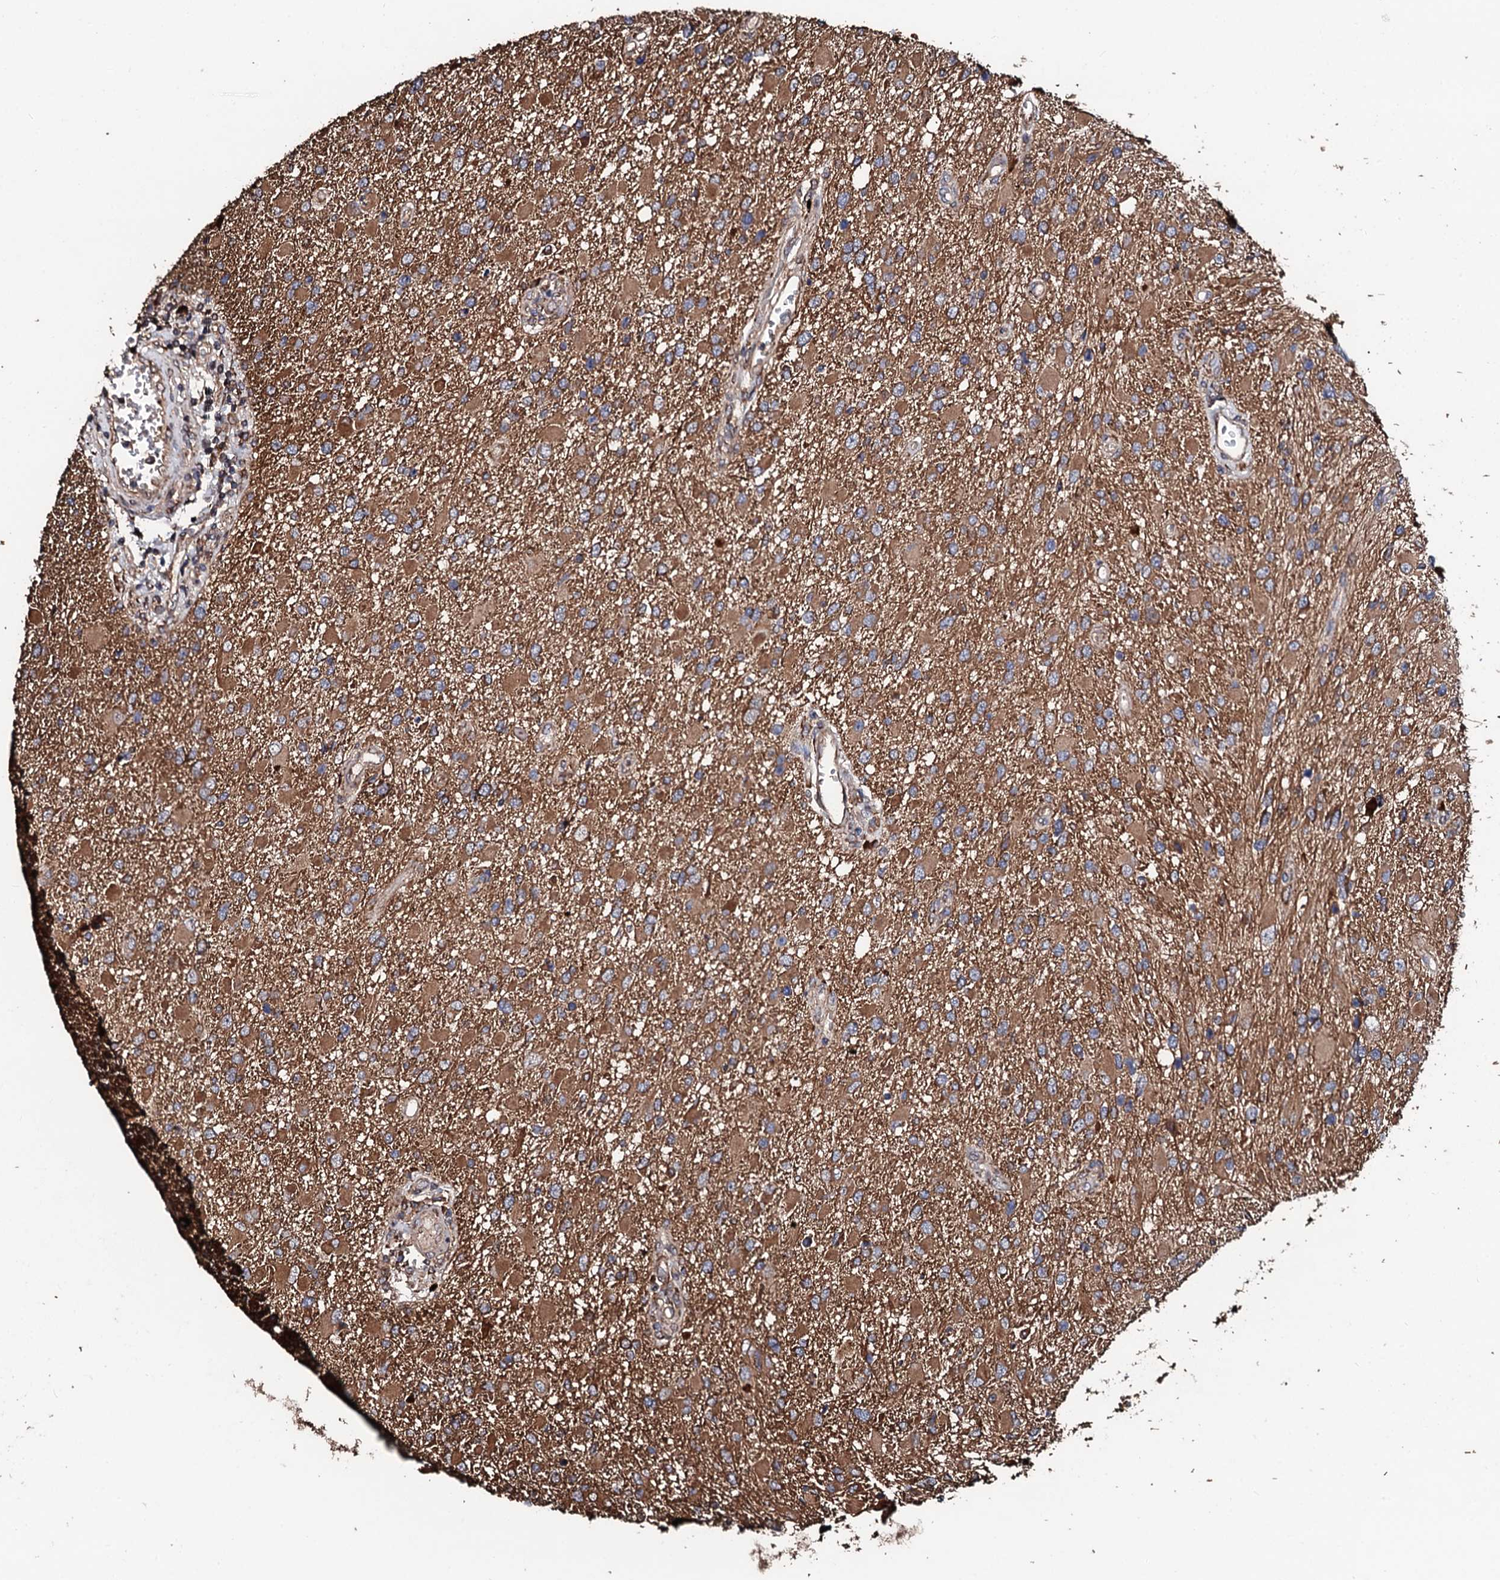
{"staining": {"intensity": "moderate", "quantity": ">75%", "location": "cytoplasmic/membranous"}, "tissue": "glioma", "cell_type": "Tumor cells", "image_type": "cancer", "snomed": [{"axis": "morphology", "description": "Glioma, malignant, High grade"}, {"axis": "topography", "description": "Brain"}], "caption": "The immunohistochemical stain highlights moderate cytoplasmic/membranous positivity in tumor cells of glioma tissue.", "gene": "CKAP5", "patient": {"sex": "male", "age": 53}}